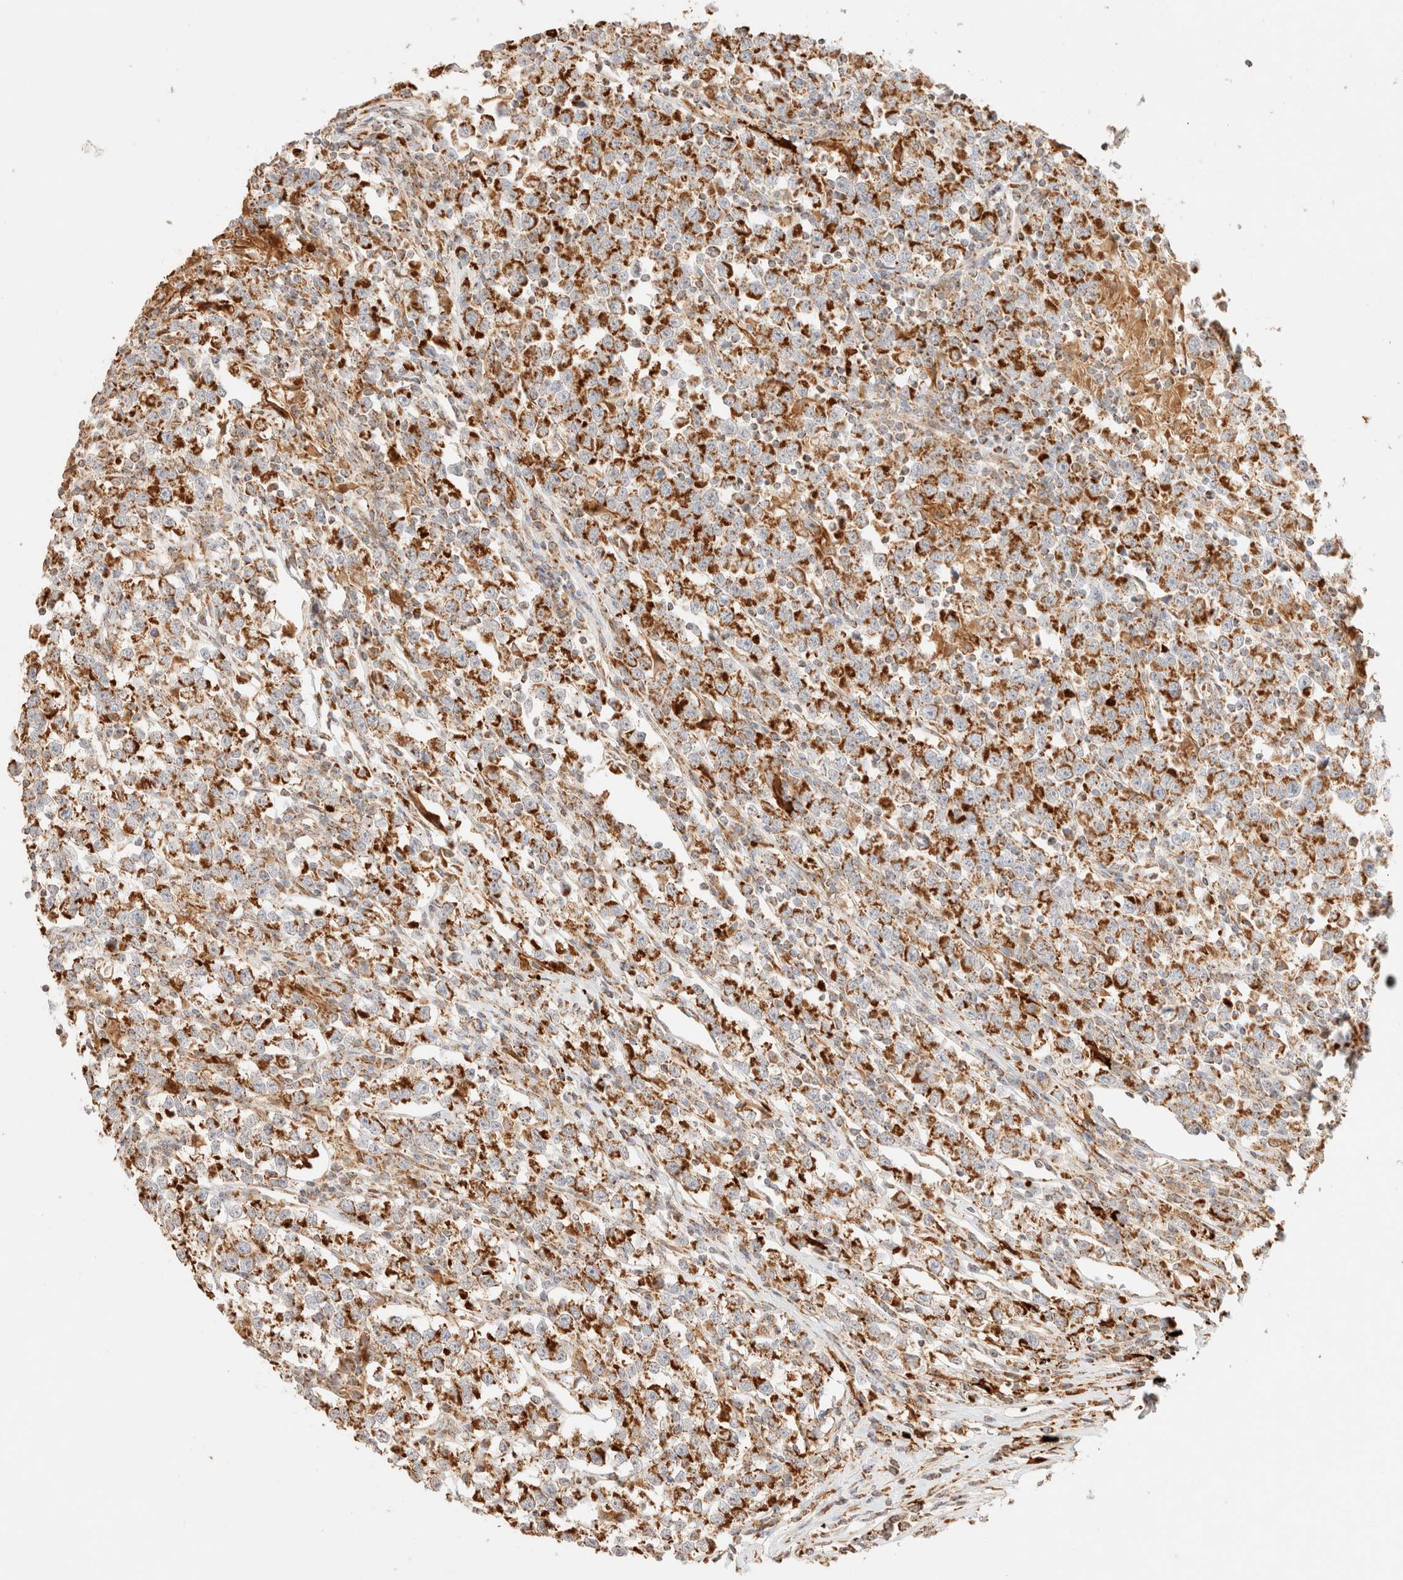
{"staining": {"intensity": "strong", "quantity": ">75%", "location": "cytoplasmic/membranous"}, "tissue": "testis cancer", "cell_type": "Tumor cells", "image_type": "cancer", "snomed": [{"axis": "morphology", "description": "Normal tissue, NOS"}, {"axis": "morphology", "description": "Seminoma, NOS"}, {"axis": "topography", "description": "Testis"}], "caption": "Immunohistochemistry of human seminoma (testis) shows high levels of strong cytoplasmic/membranous staining in about >75% of tumor cells.", "gene": "TACO1", "patient": {"sex": "male", "age": 43}}